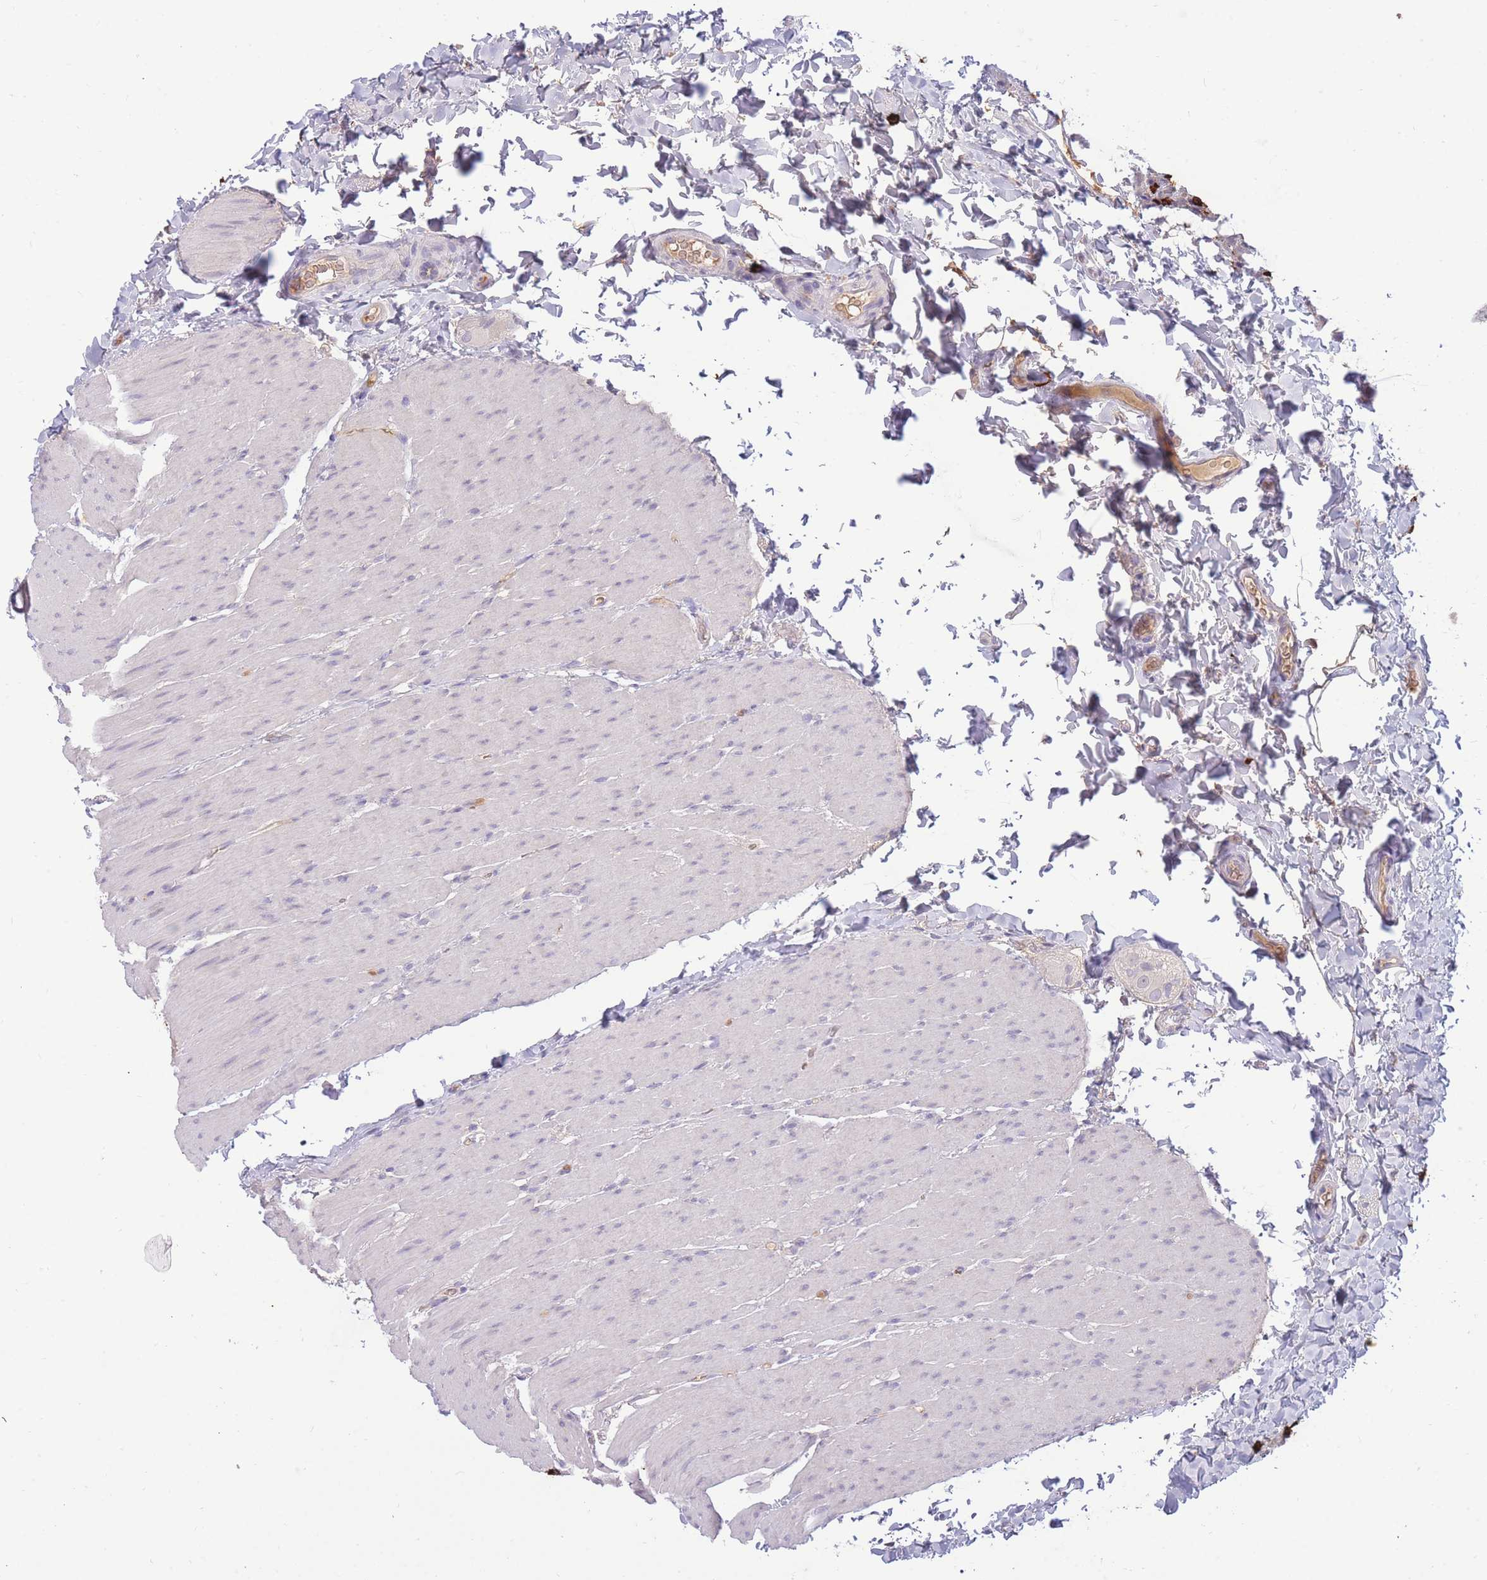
{"staining": {"intensity": "negative", "quantity": "none", "location": "none"}, "tissue": "colon", "cell_type": "Endothelial cells", "image_type": "normal", "snomed": [{"axis": "morphology", "description": "Normal tissue, NOS"}, {"axis": "topography", "description": "Colon"}], "caption": "Immunohistochemistry micrograph of normal colon: colon stained with DAB (3,3'-diaminobenzidine) reveals no significant protein expression in endothelial cells.", "gene": "TPSD1", "patient": {"sex": "male", "age": 46}}